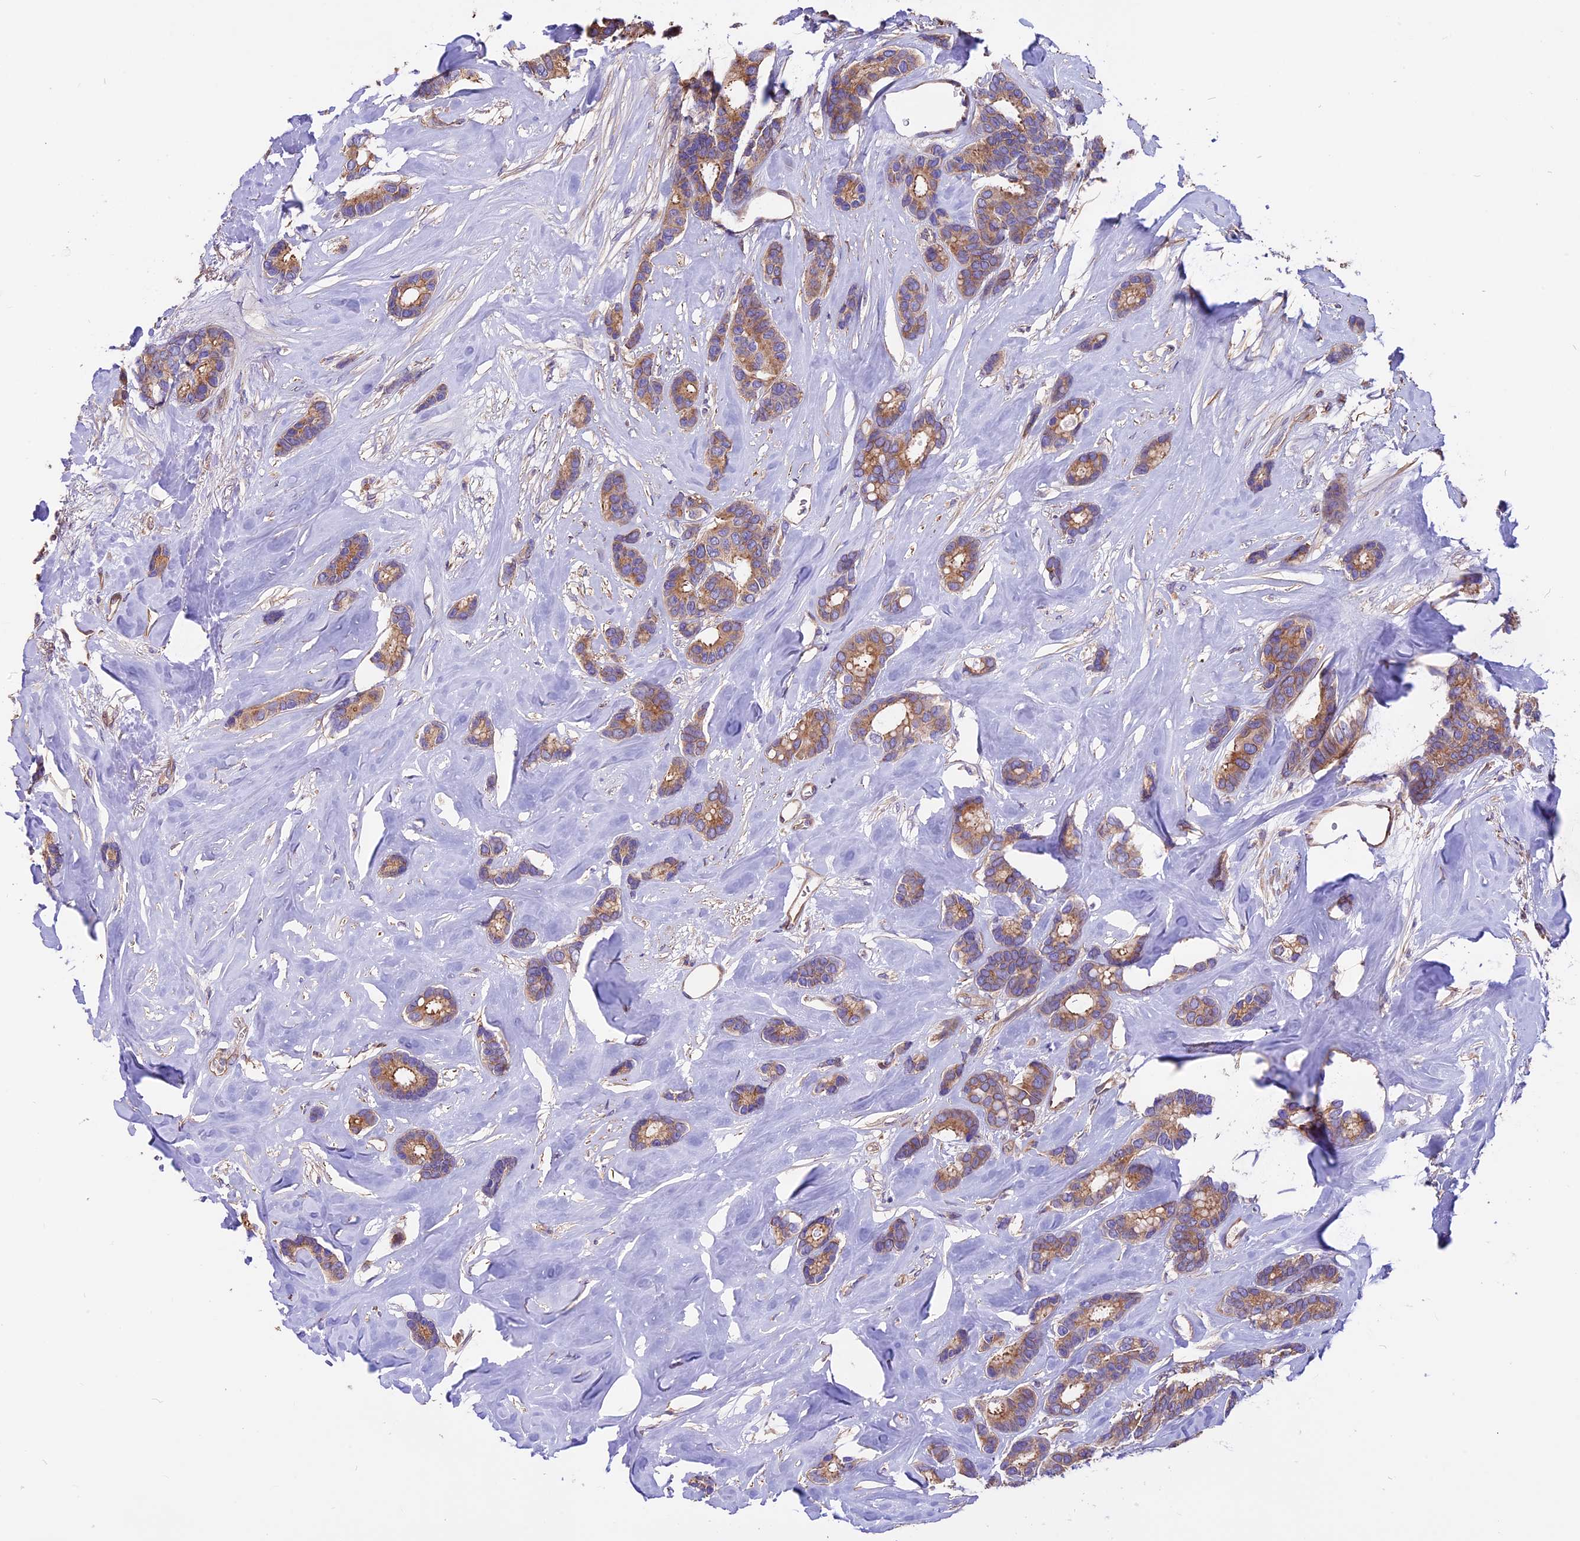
{"staining": {"intensity": "moderate", "quantity": ">75%", "location": "cytoplasmic/membranous"}, "tissue": "breast cancer", "cell_type": "Tumor cells", "image_type": "cancer", "snomed": [{"axis": "morphology", "description": "Duct carcinoma"}, {"axis": "topography", "description": "Breast"}], "caption": "A micrograph of breast cancer (intraductal carcinoma) stained for a protein exhibits moderate cytoplasmic/membranous brown staining in tumor cells.", "gene": "ANO3", "patient": {"sex": "female", "age": 87}}